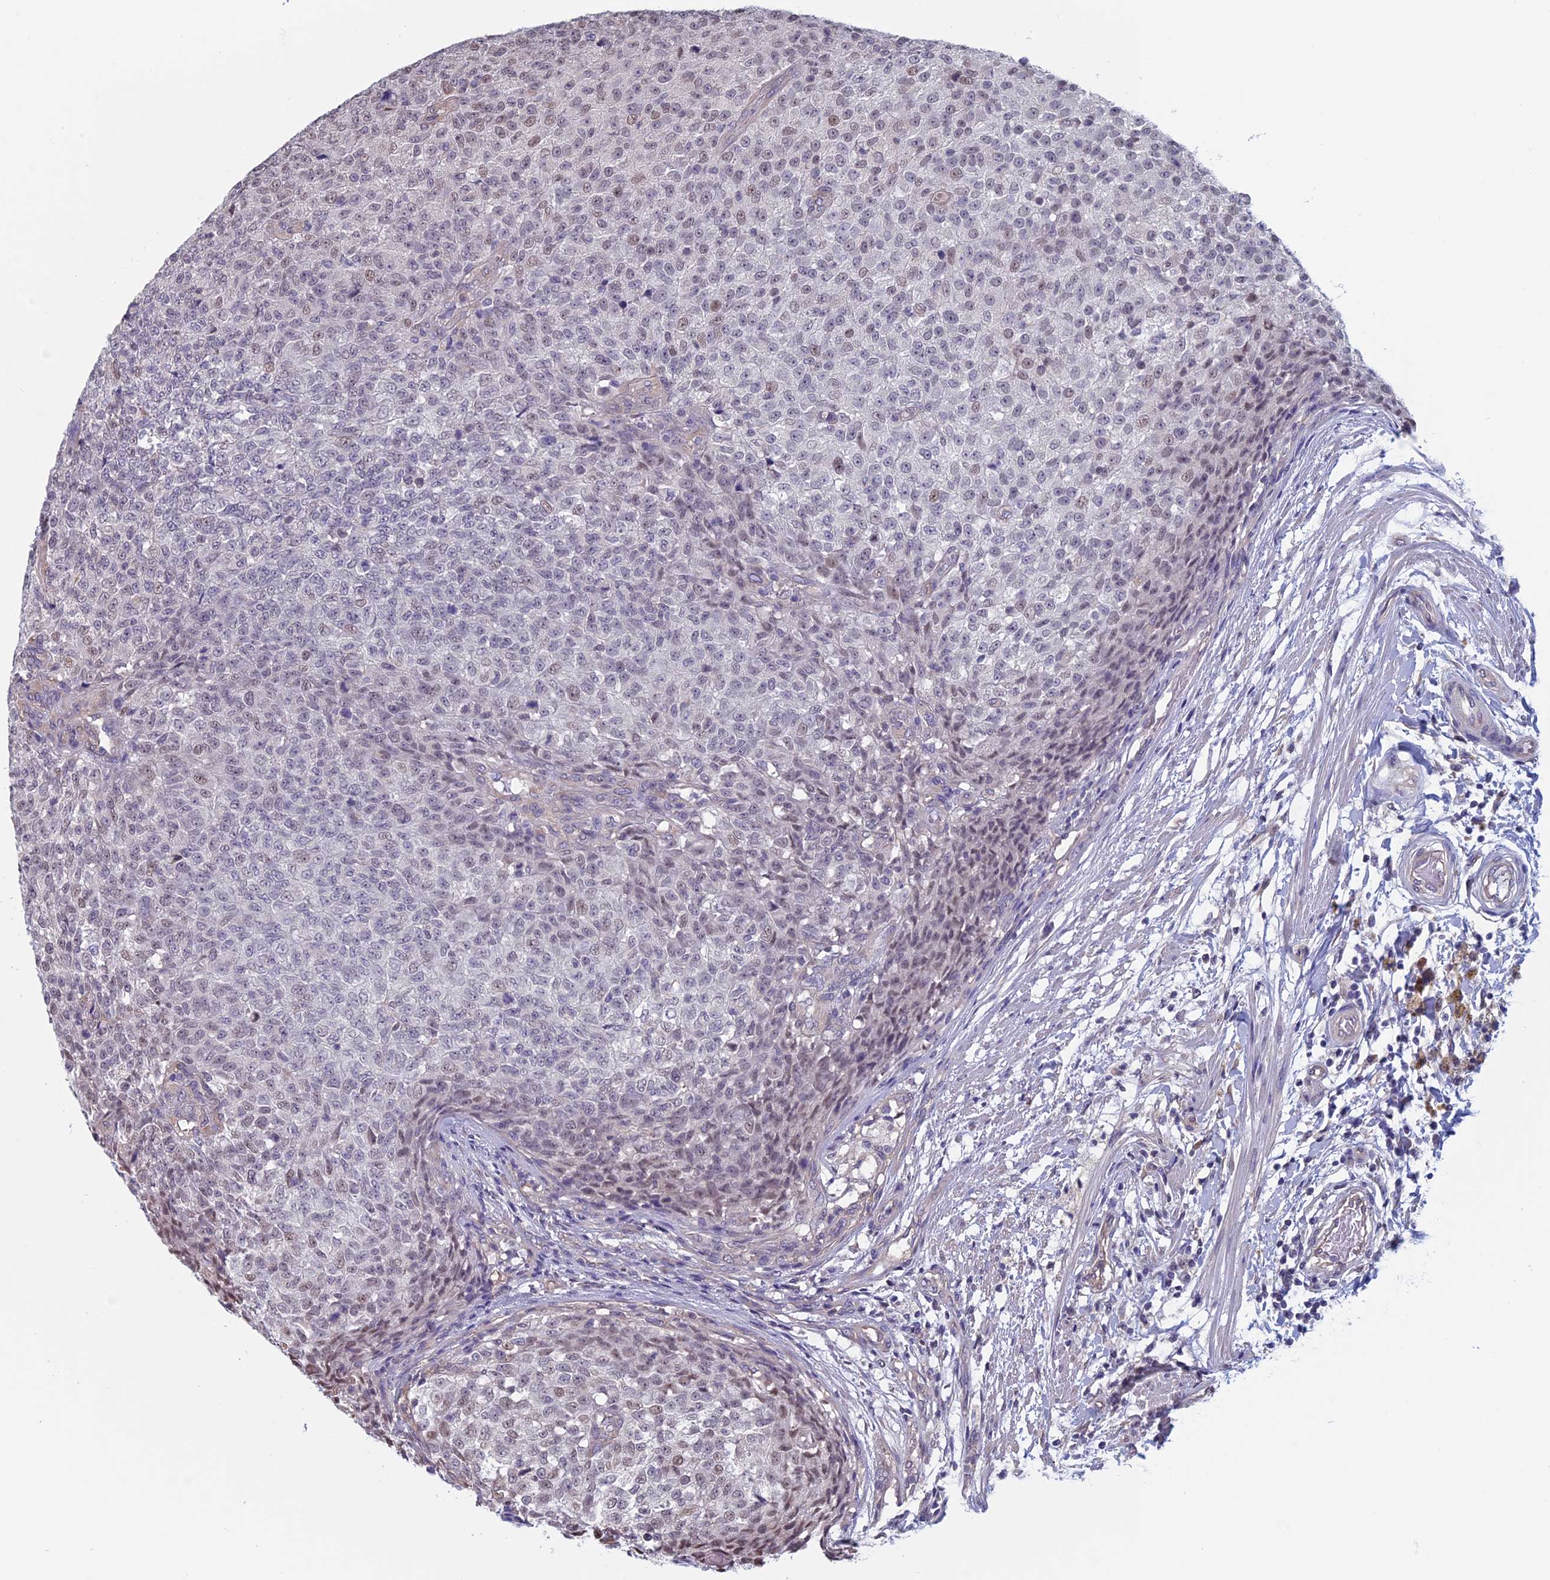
{"staining": {"intensity": "weak", "quantity": "<25%", "location": "nuclear"}, "tissue": "testis cancer", "cell_type": "Tumor cells", "image_type": "cancer", "snomed": [{"axis": "morphology", "description": "Seminoma, NOS"}, {"axis": "topography", "description": "Testis"}], "caption": "Tumor cells show no significant staining in testis cancer. (IHC, brightfield microscopy, high magnification).", "gene": "SLC1A6", "patient": {"sex": "male", "age": 59}}